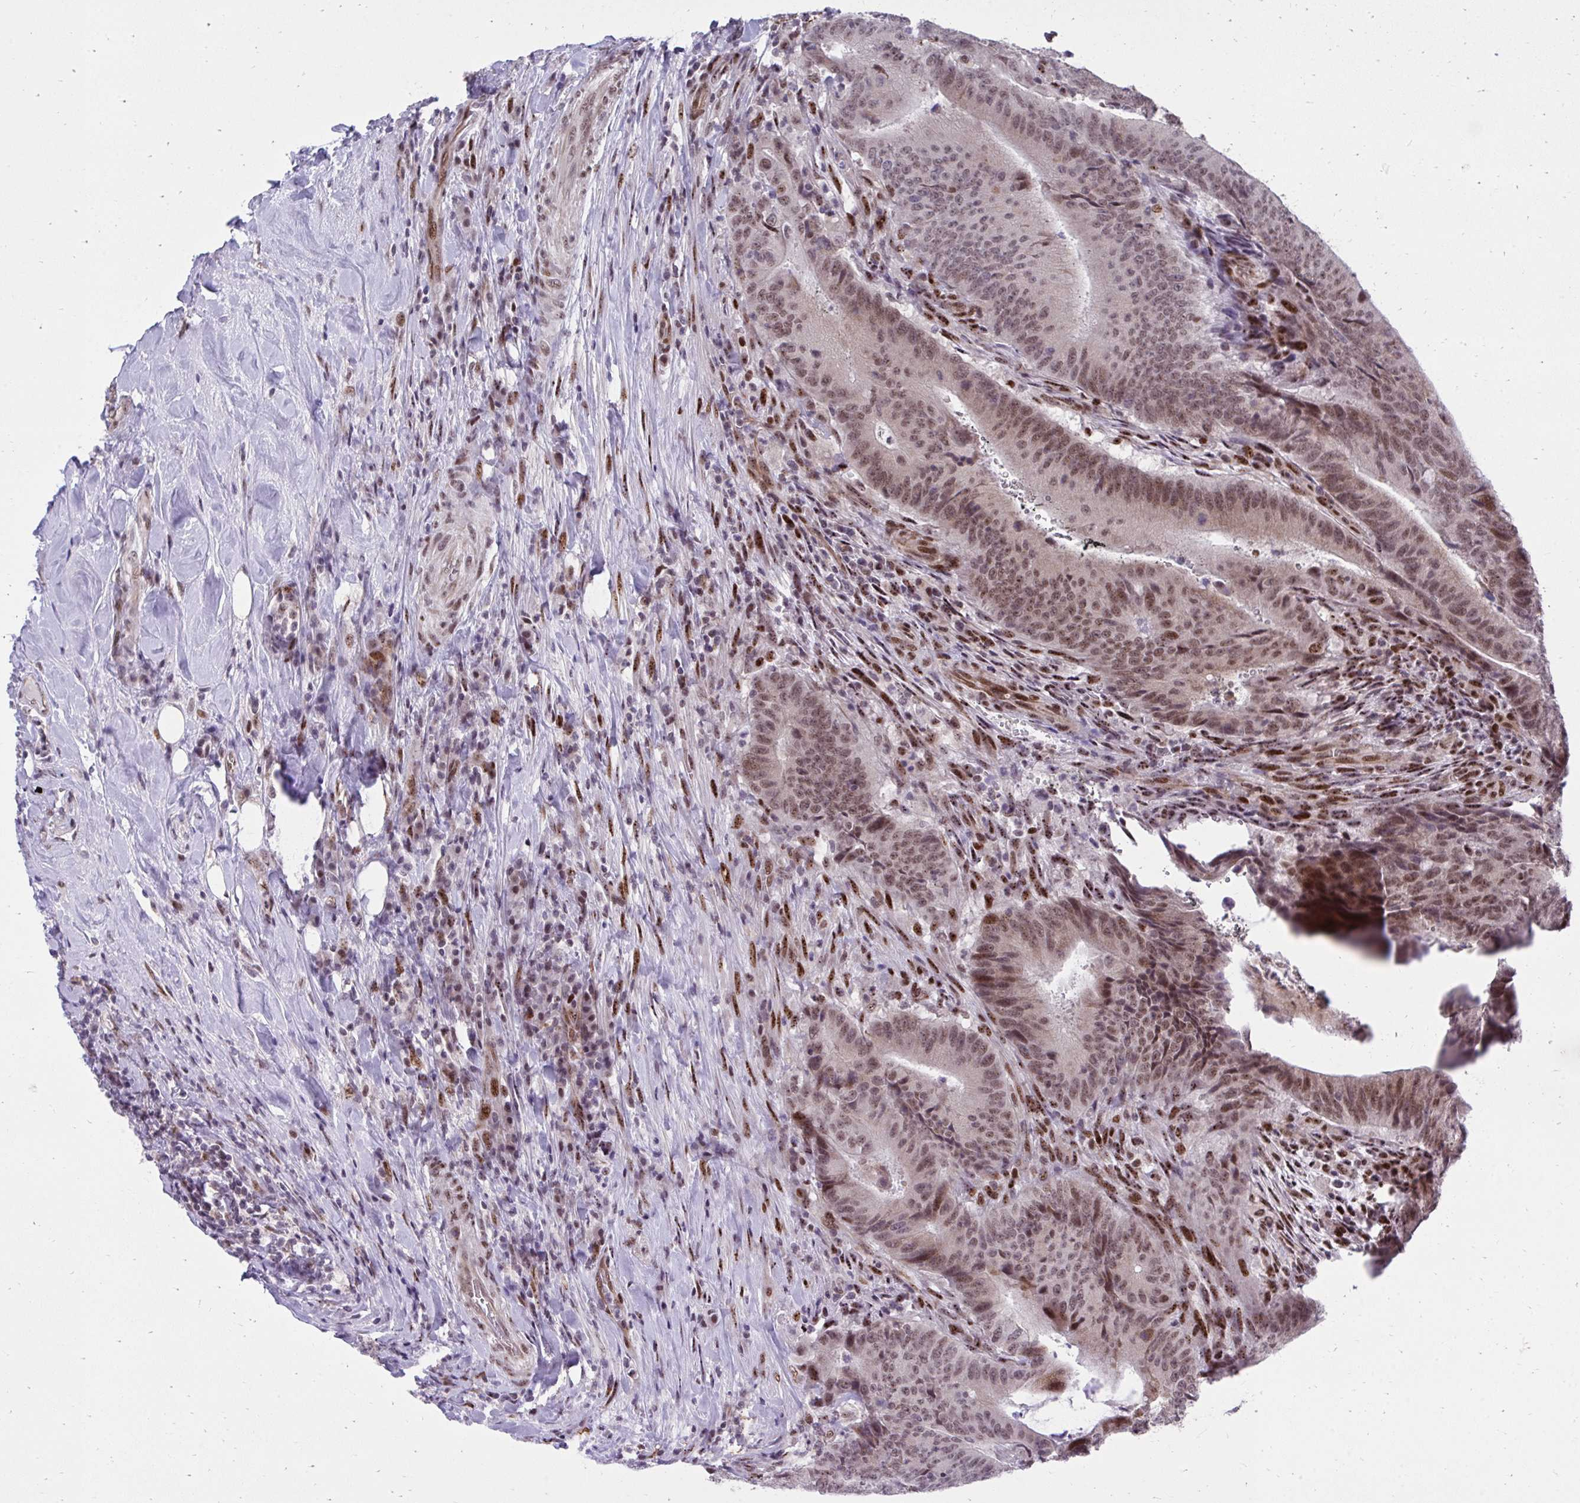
{"staining": {"intensity": "moderate", "quantity": ">75%", "location": "nuclear"}, "tissue": "colorectal cancer", "cell_type": "Tumor cells", "image_type": "cancer", "snomed": [{"axis": "morphology", "description": "Adenocarcinoma, NOS"}, {"axis": "topography", "description": "Colon"}], "caption": "Adenocarcinoma (colorectal) was stained to show a protein in brown. There is medium levels of moderate nuclear staining in approximately >75% of tumor cells.", "gene": "HOXA4", "patient": {"sex": "female", "age": 43}}